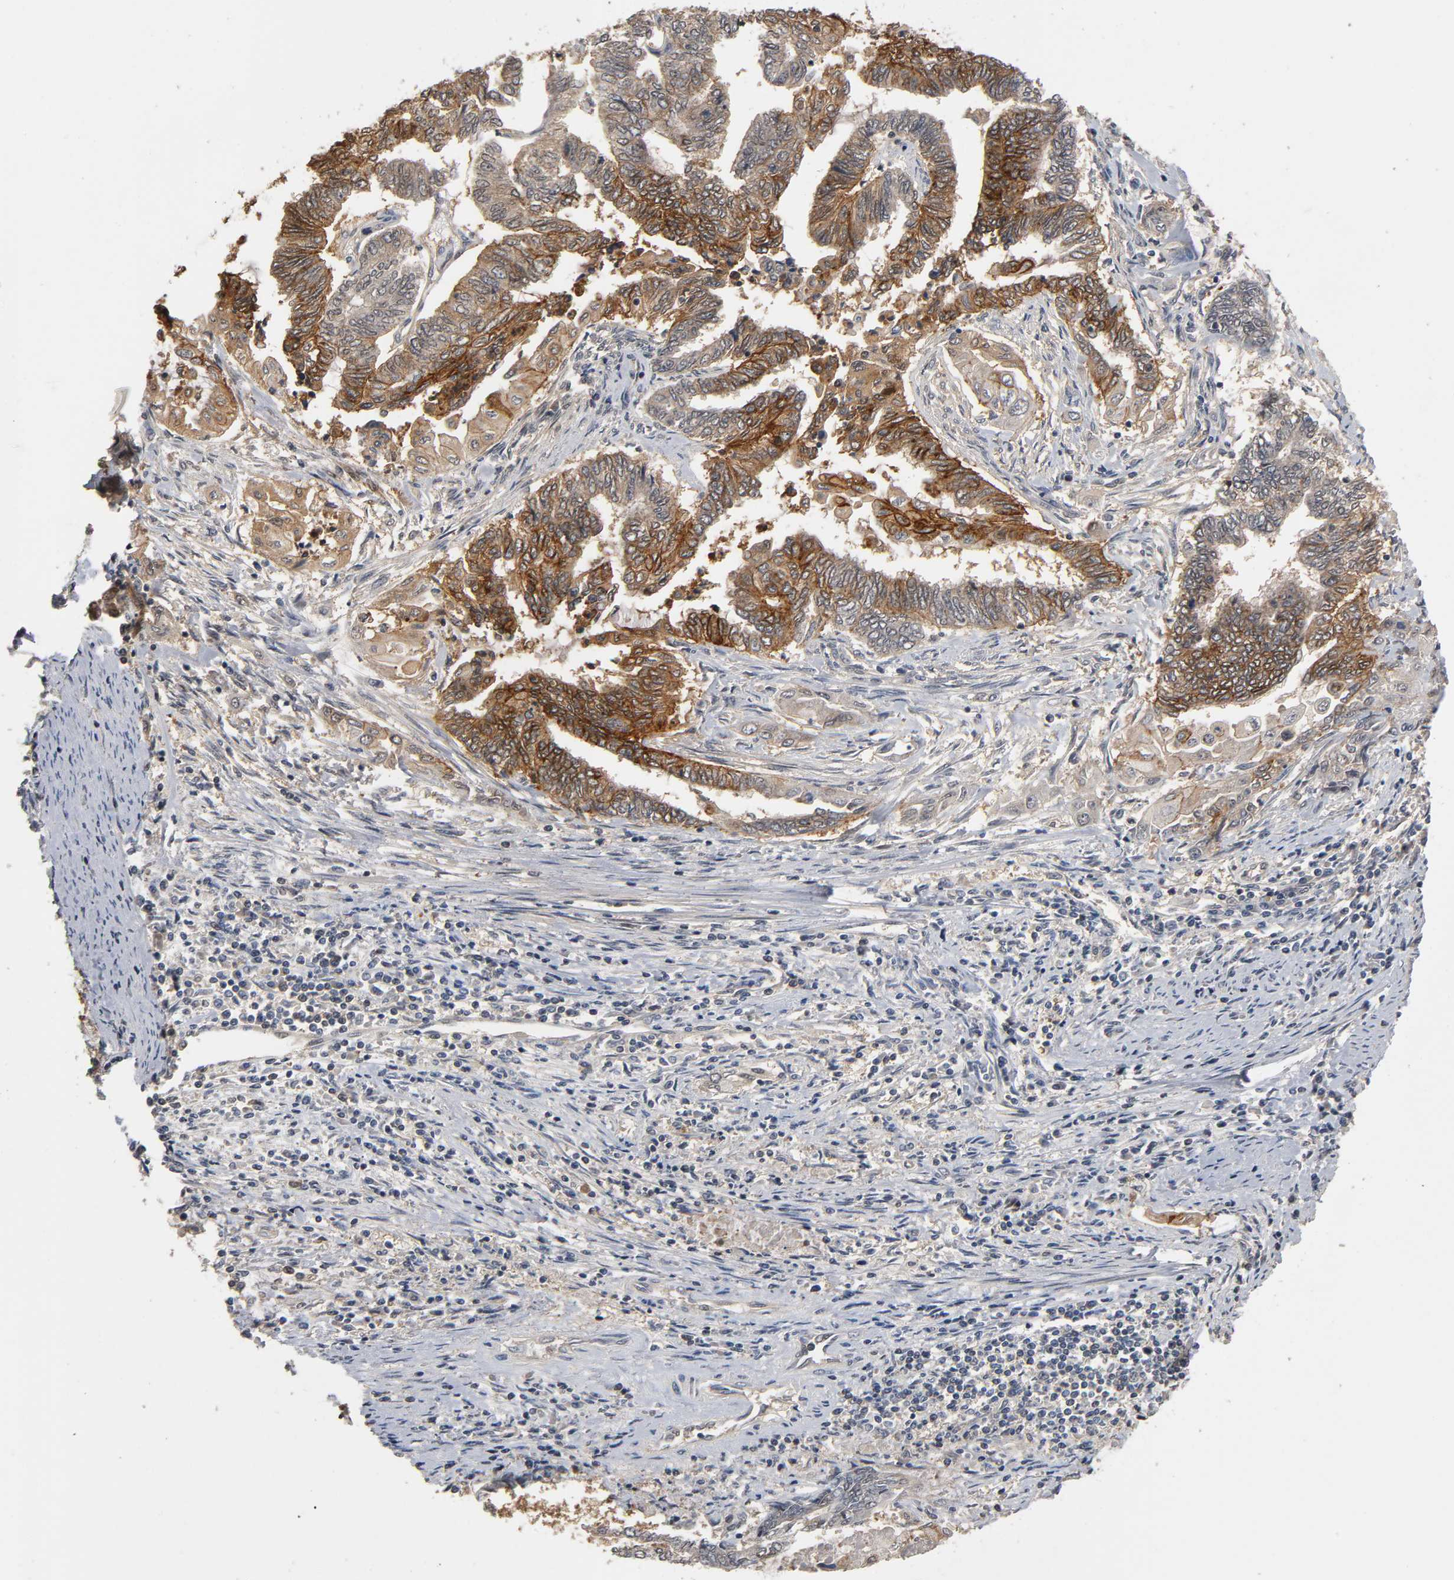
{"staining": {"intensity": "strong", "quantity": ">75%", "location": "cytoplasmic/membranous"}, "tissue": "endometrial cancer", "cell_type": "Tumor cells", "image_type": "cancer", "snomed": [{"axis": "morphology", "description": "Adenocarcinoma, NOS"}, {"axis": "topography", "description": "Uterus"}, {"axis": "topography", "description": "Endometrium"}], "caption": "DAB immunohistochemical staining of endometrial cancer (adenocarcinoma) displays strong cytoplasmic/membranous protein staining in about >75% of tumor cells. (DAB (3,3'-diaminobenzidine) IHC, brown staining for protein, blue staining for nuclei).", "gene": "HTR1E", "patient": {"sex": "female", "age": 70}}